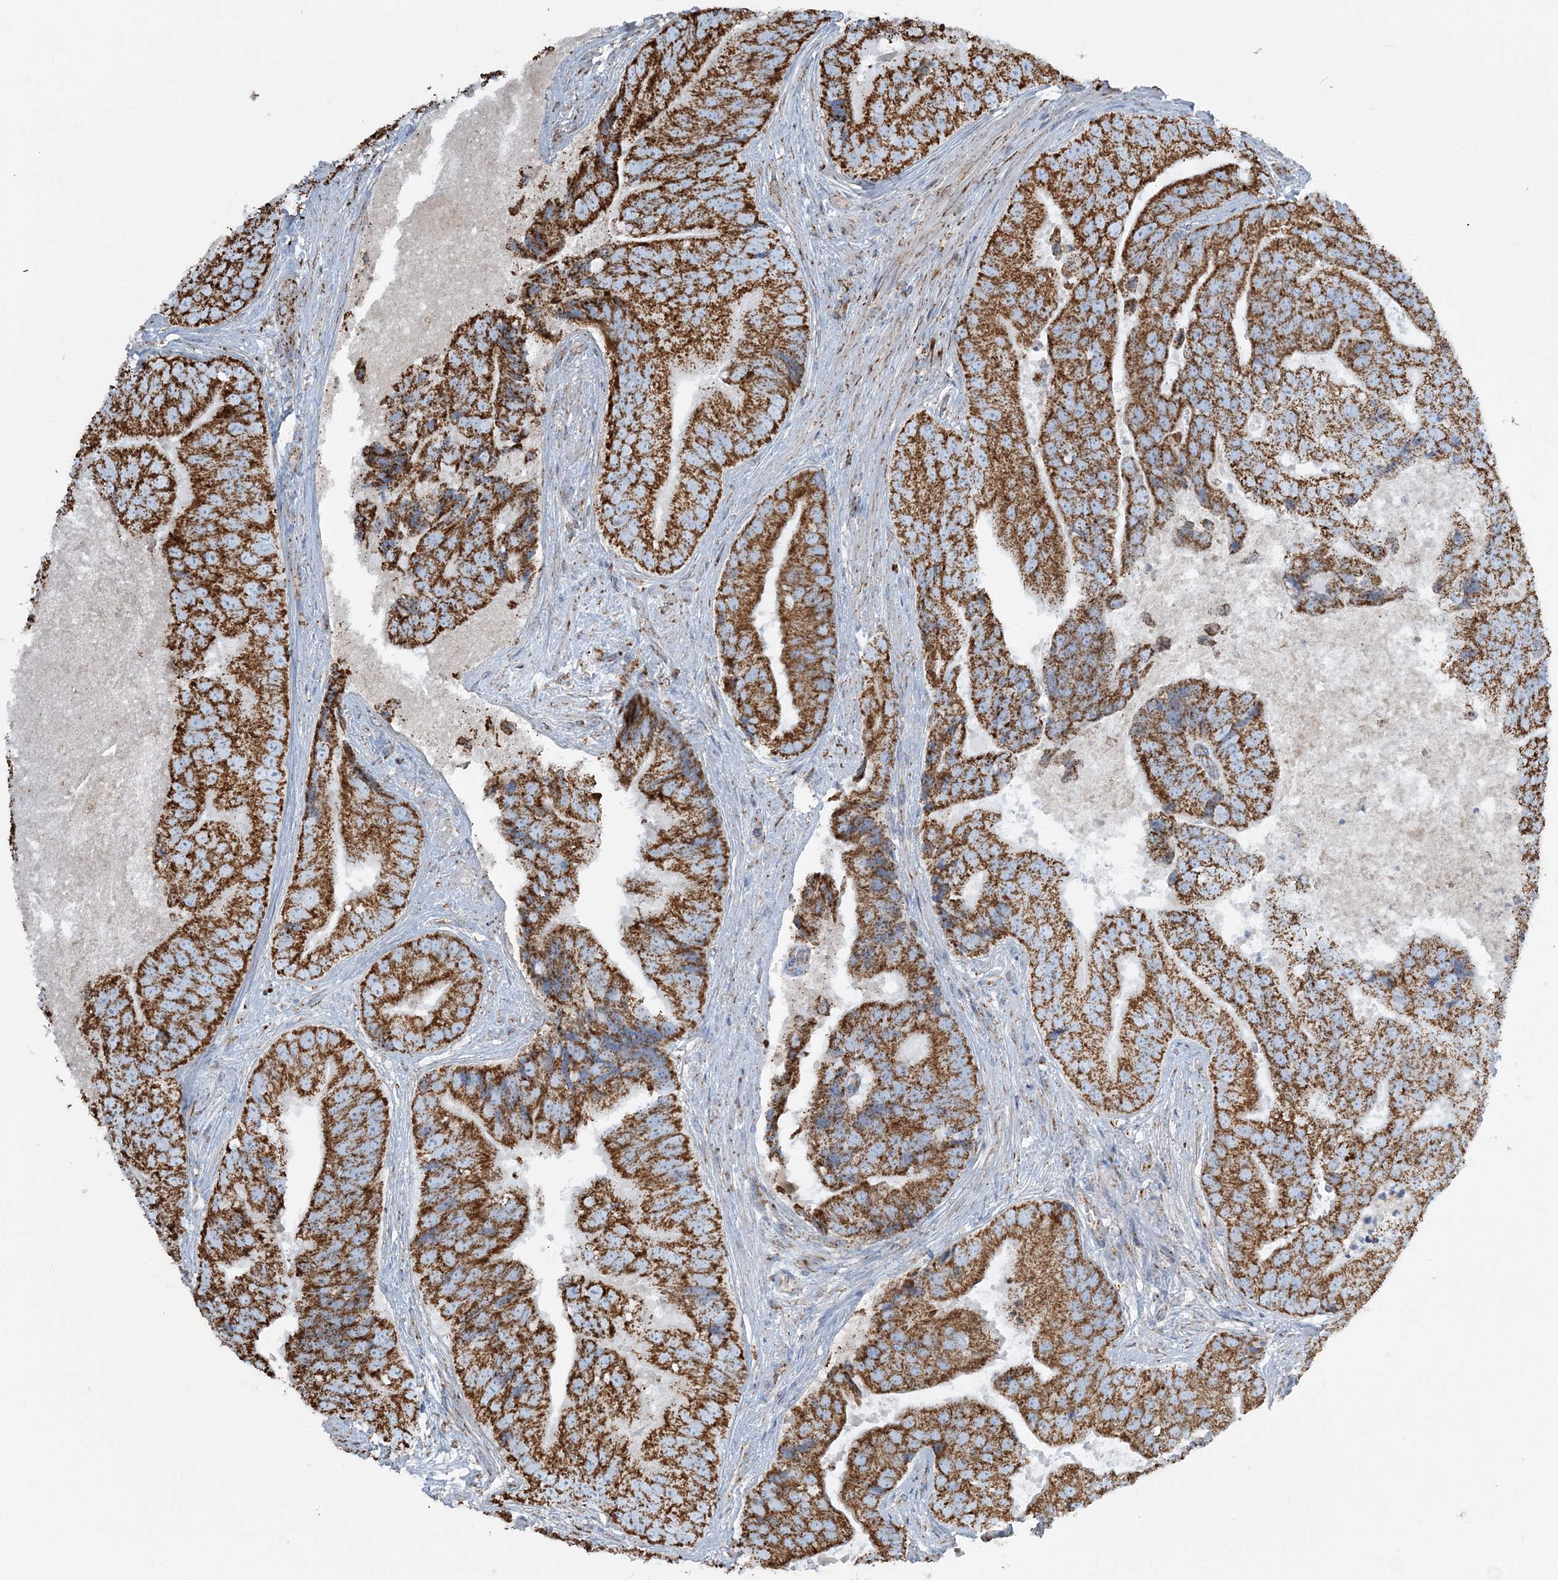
{"staining": {"intensity": "strong", "quantity": ">75%", "location": "cytoplasmic/membranous"}, "tissue": "prostate cancer", "cell_type": "Tumor cells", "image_type": "cancer", "snomed": [{"axis": "morphology", "description": "Adenocarcinoma, High grade"}, {"axis": "topography", "description": "Prostate"}], "caption": "High-grade adenocarcinoma (prostate) was stained to show a protein in brown. There is high levels of strong cytoplasmic/membranous positivity in approximately >75% of tumor cells. (DAB IHC, brown staining for protein, blue staining for nuclei).", "gene": "RAB11FIP3", "patient": {"sex": "male", "age": 70}}